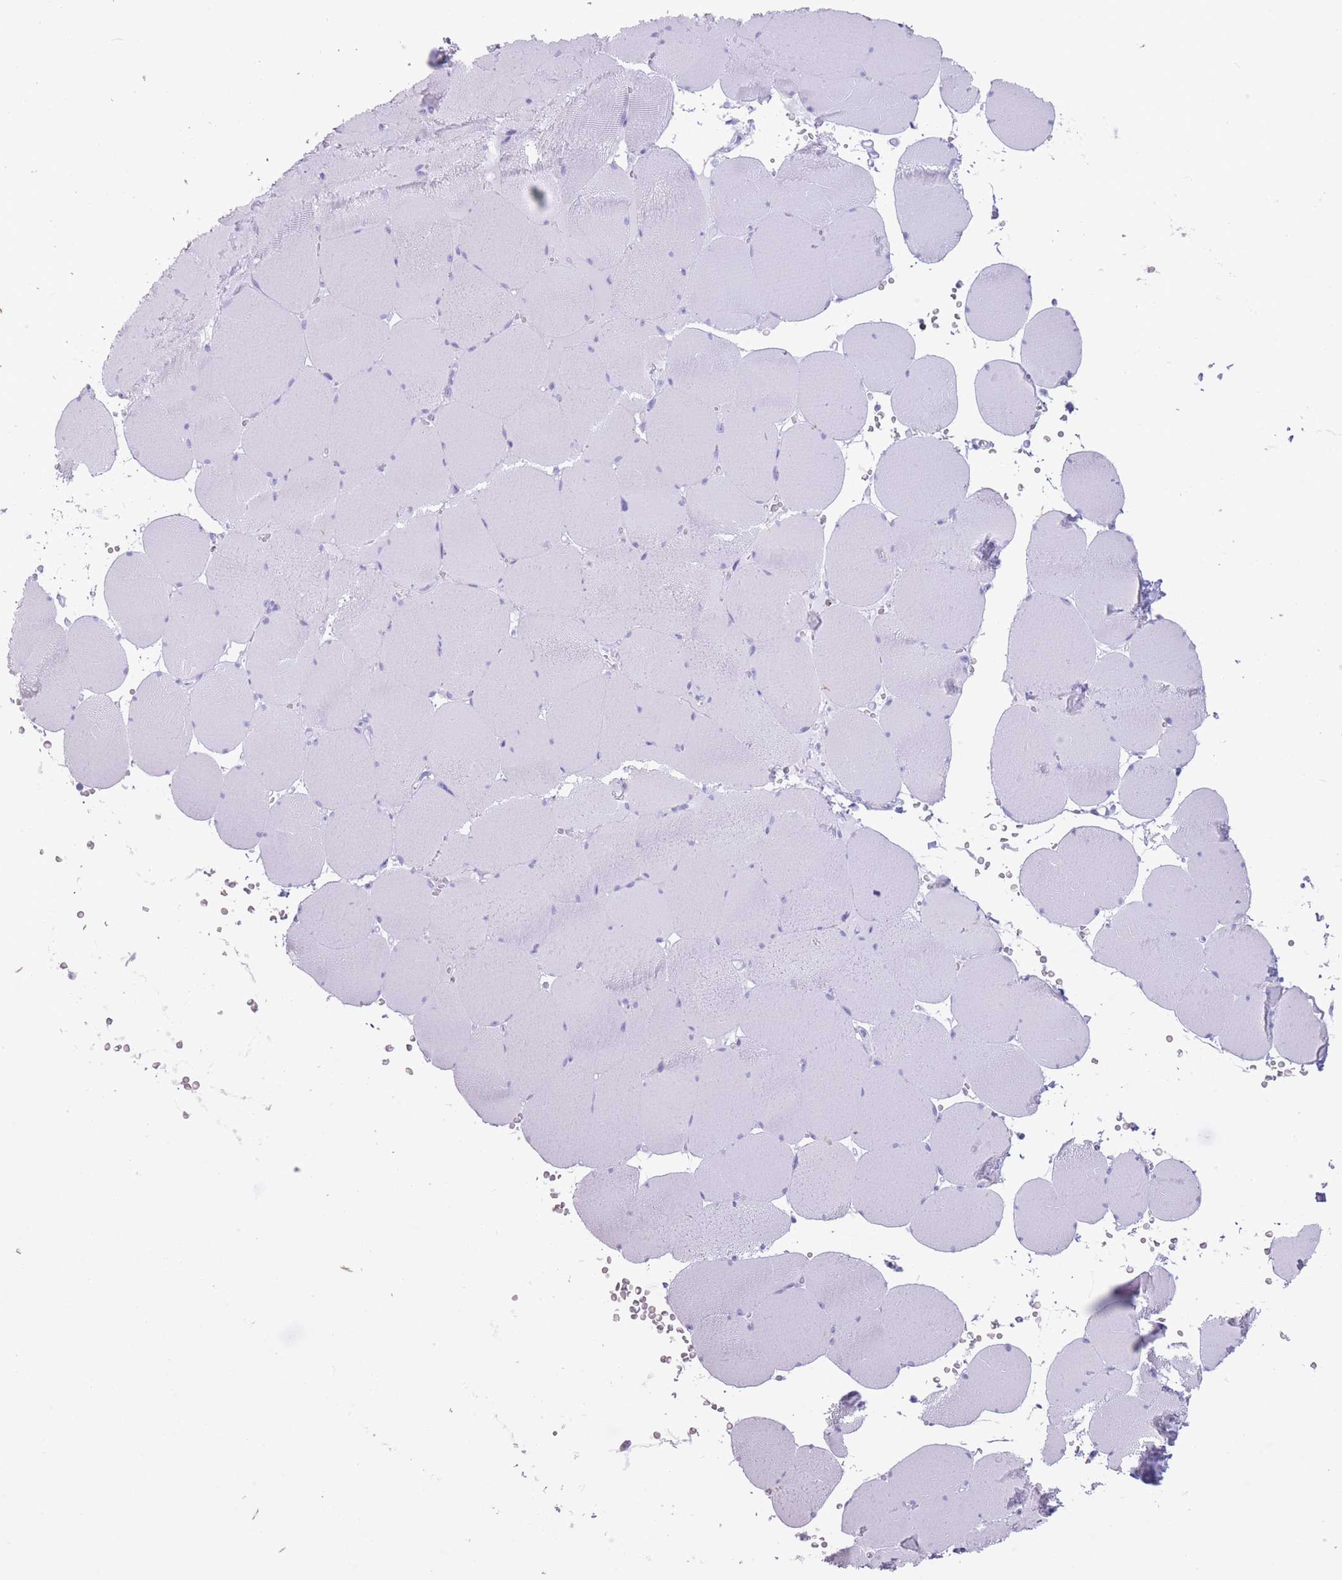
{"staining": {"intensity": "negative", "quantity": "none", "location": "none"}, "tissue": "skeletal muscle", "cell_type": "Myocytes", "image_type": "normal", "snomed": [{"axis": "morphology", "description": "Normal tissue, NOS"}, {"axis": "topography", "description": "Skeletal muscle"}, {"axis": "topography", "description": "Head-Neck"}], "caption": "Normal skeletal muscle was stained to show a protein in brown. There is no significant positivity in myocytes. (Immunohistochemistry, brightfield microscopy, high magnification).", "gene": "OR4F16", "patient": {"sex": "male", "age": 66}}